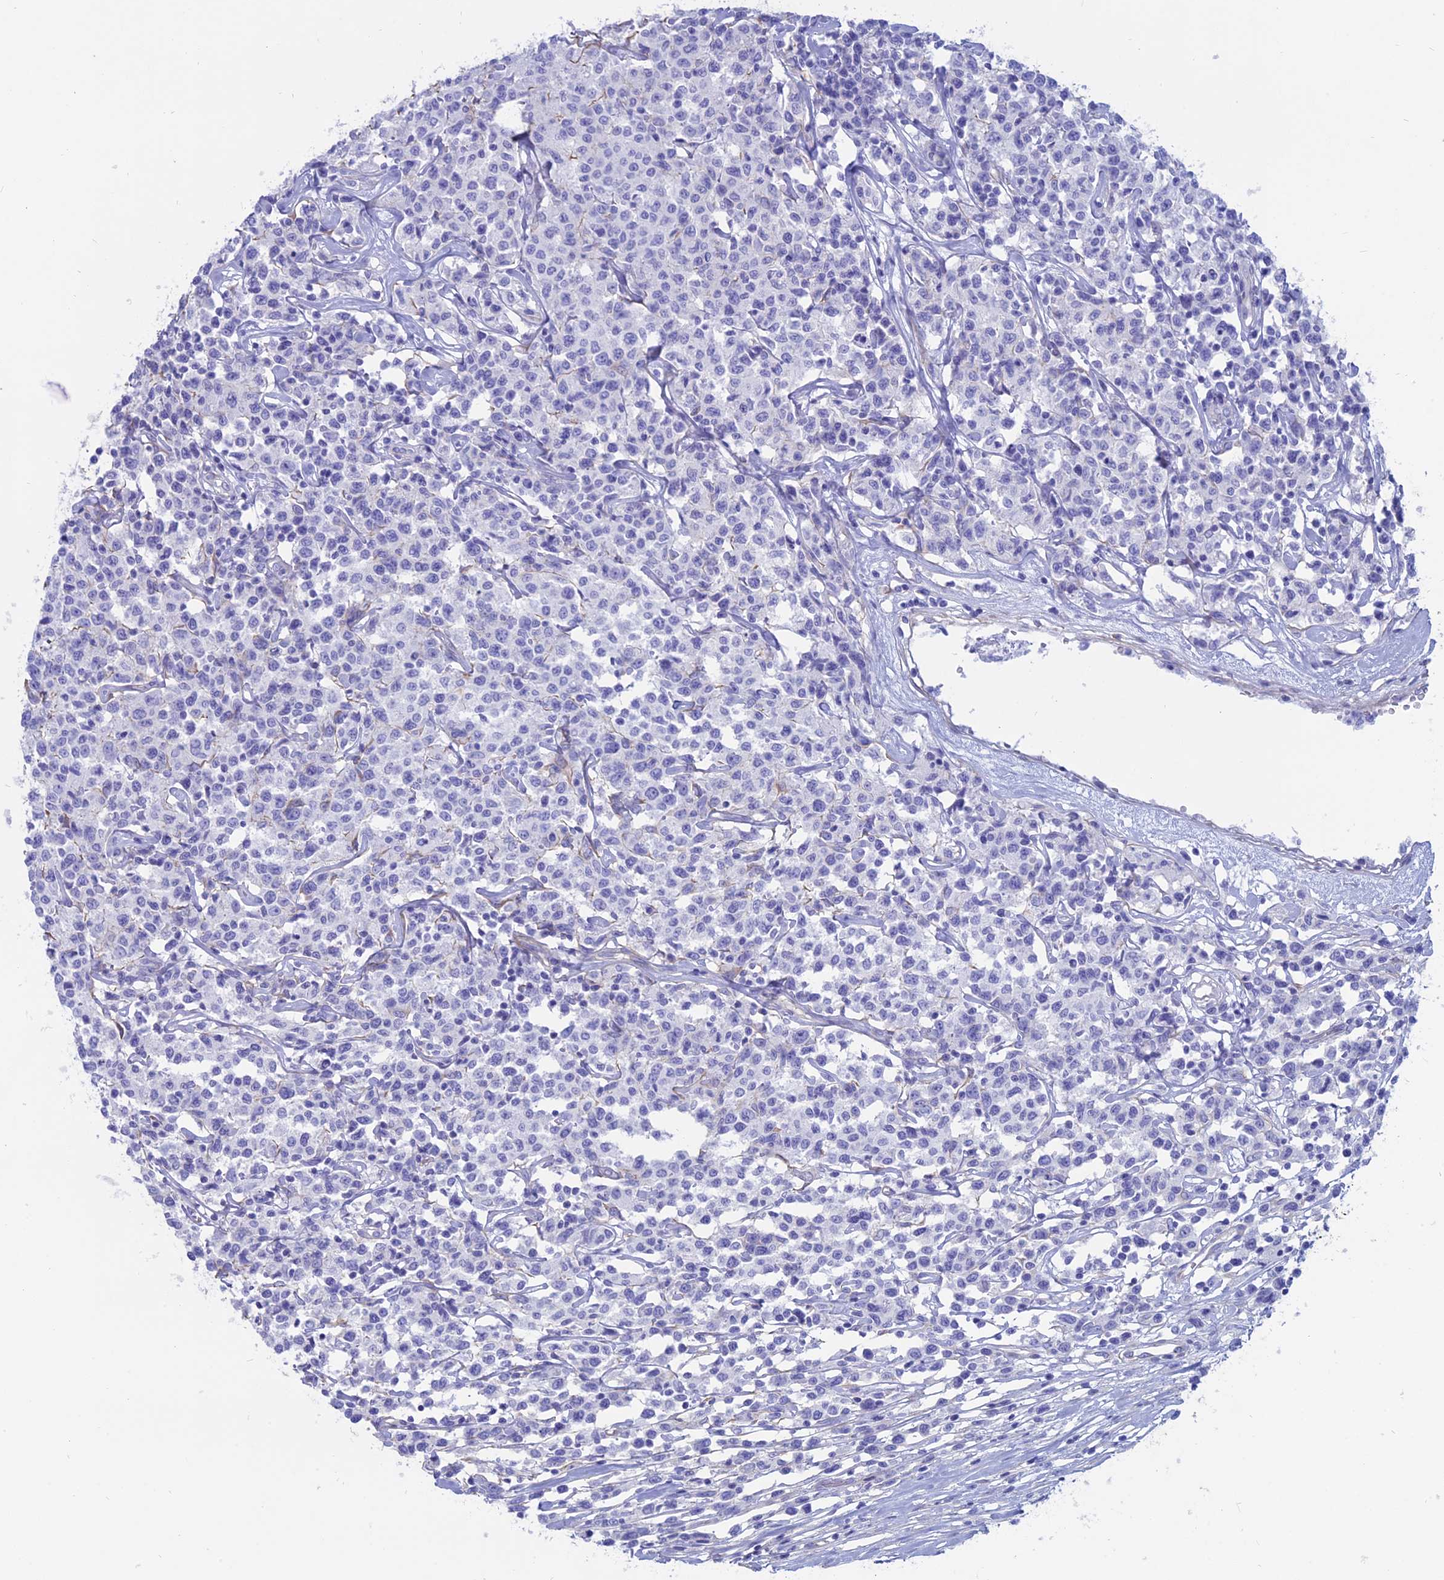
{"staining": {"intensity": "negative", "quantity": "none", "location": "none"}, "tissue": "lymphoma", "cell_type": "Tumor cells", "image_type": "cancer", "snomed": [{"axis": "morphology", "description": "Malignant lymphoma, non-Hodgkin's type, Low grade"}, {"axis": "topography", "description": "Small intestine"}], "caption": "This photomicrograph is of low-grade malignant lymphoma, non-Hodgkin's type stained with immunohistochemistry to label a protein in brown with the nuclei are counter-stained blue. There is no positivity in tumor cells. Brightfield microscopy of immunohistochemistry (IHC) stained with DAB (3,3'-diaminobenzidine) (brown) and hematoxylin (blue), captured at high magnification.", "gene": "OR2AE1", "patient": {"sex": "female", "age": 59}}